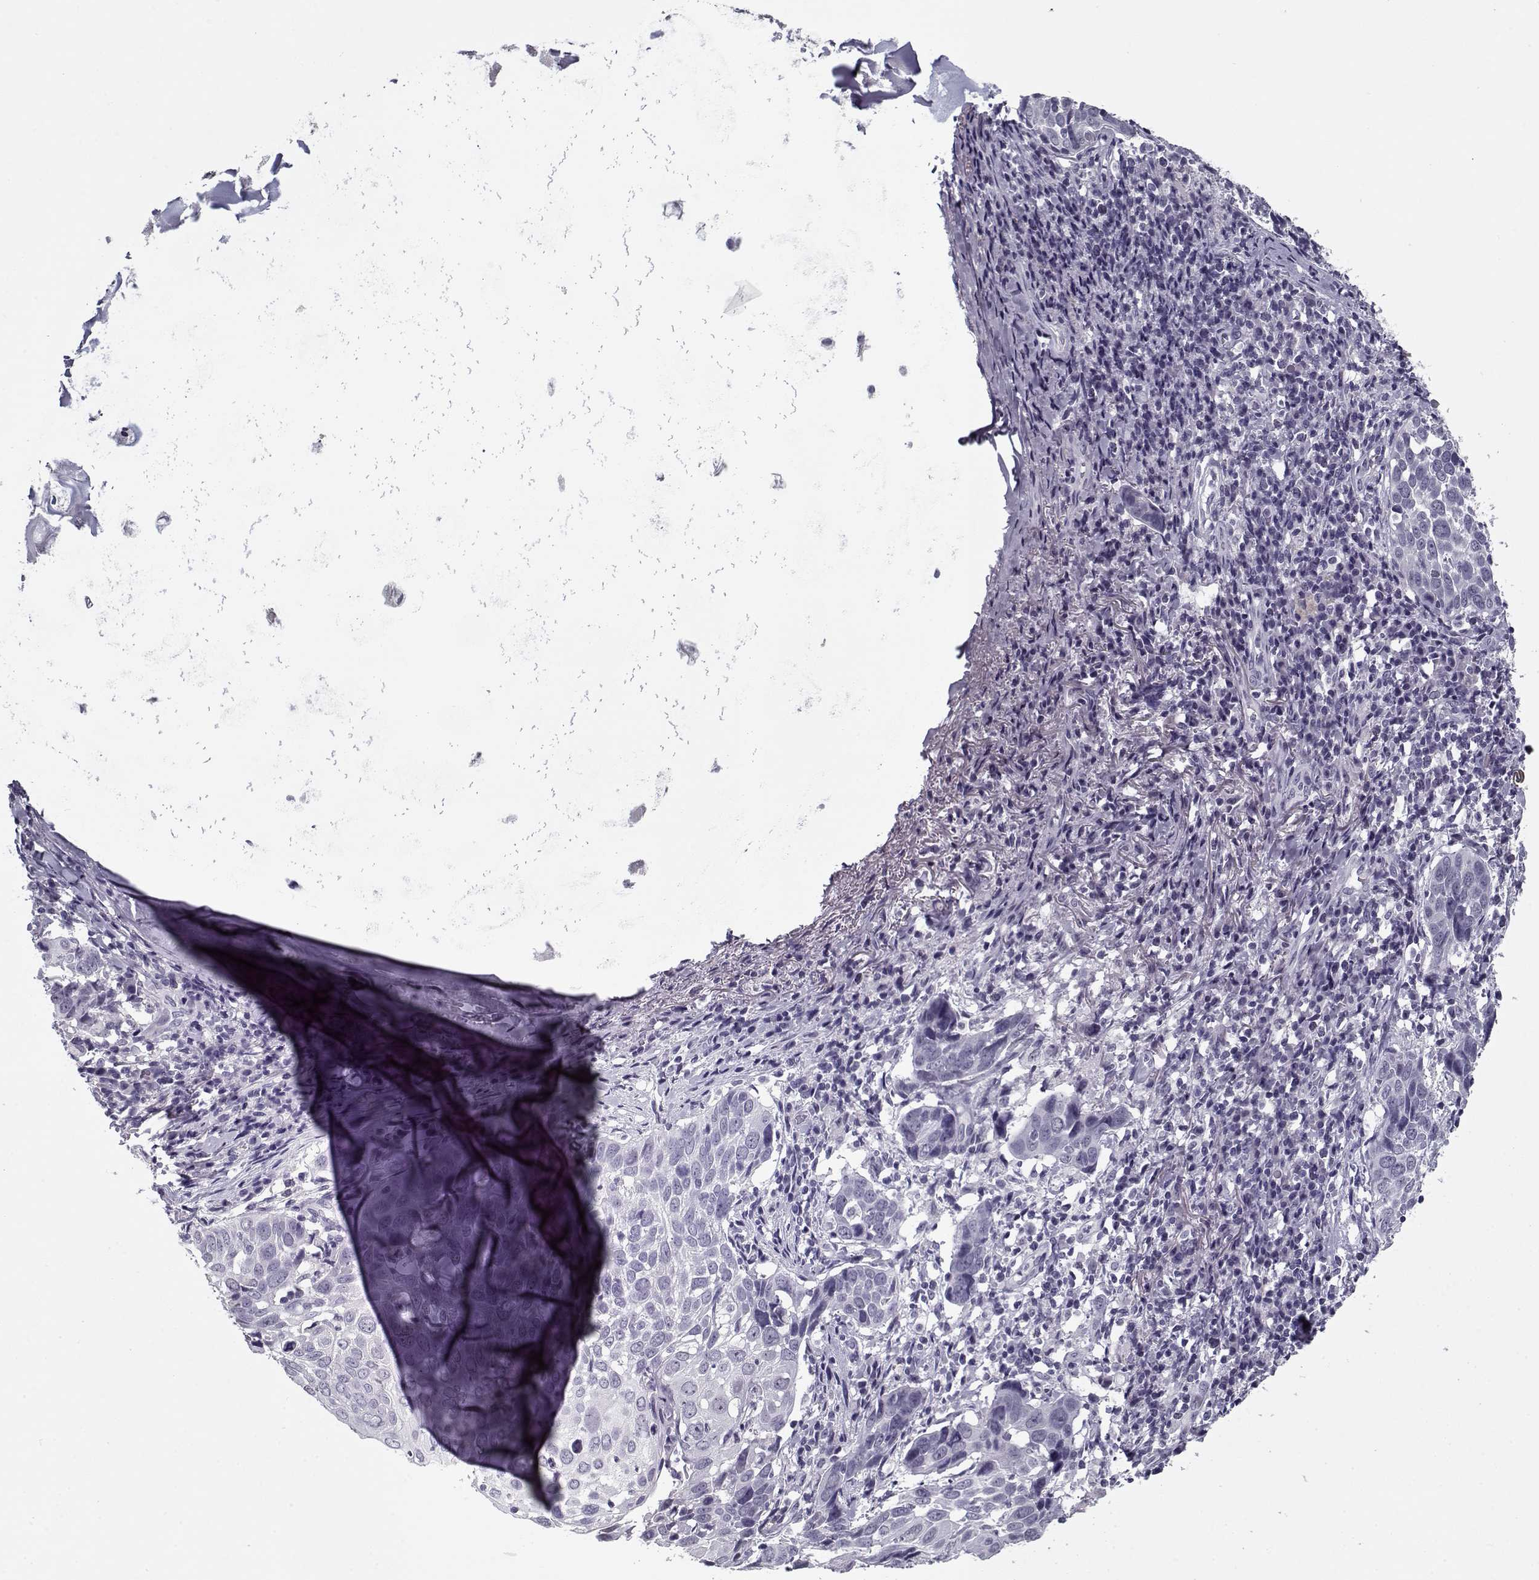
{"staining": {"intensity": "negative", "quantity": "none", "location": "none"}, "tissue": "lung cancer", "cell_type": "Tumor cells", "image_type": "cancer", "snomed": [{"axis": "morphology", "description": "Squamous cell carcinoma, NOS"}, {"axis": "topography", "description": "Lung"}], "caption": "Immunohistochemical staining of human squamous cell carcinoma (lung) reveals no significant positivity in tumor cells.", "gene": "RNF32", "patient": {"sex": "male", "age": 57}}